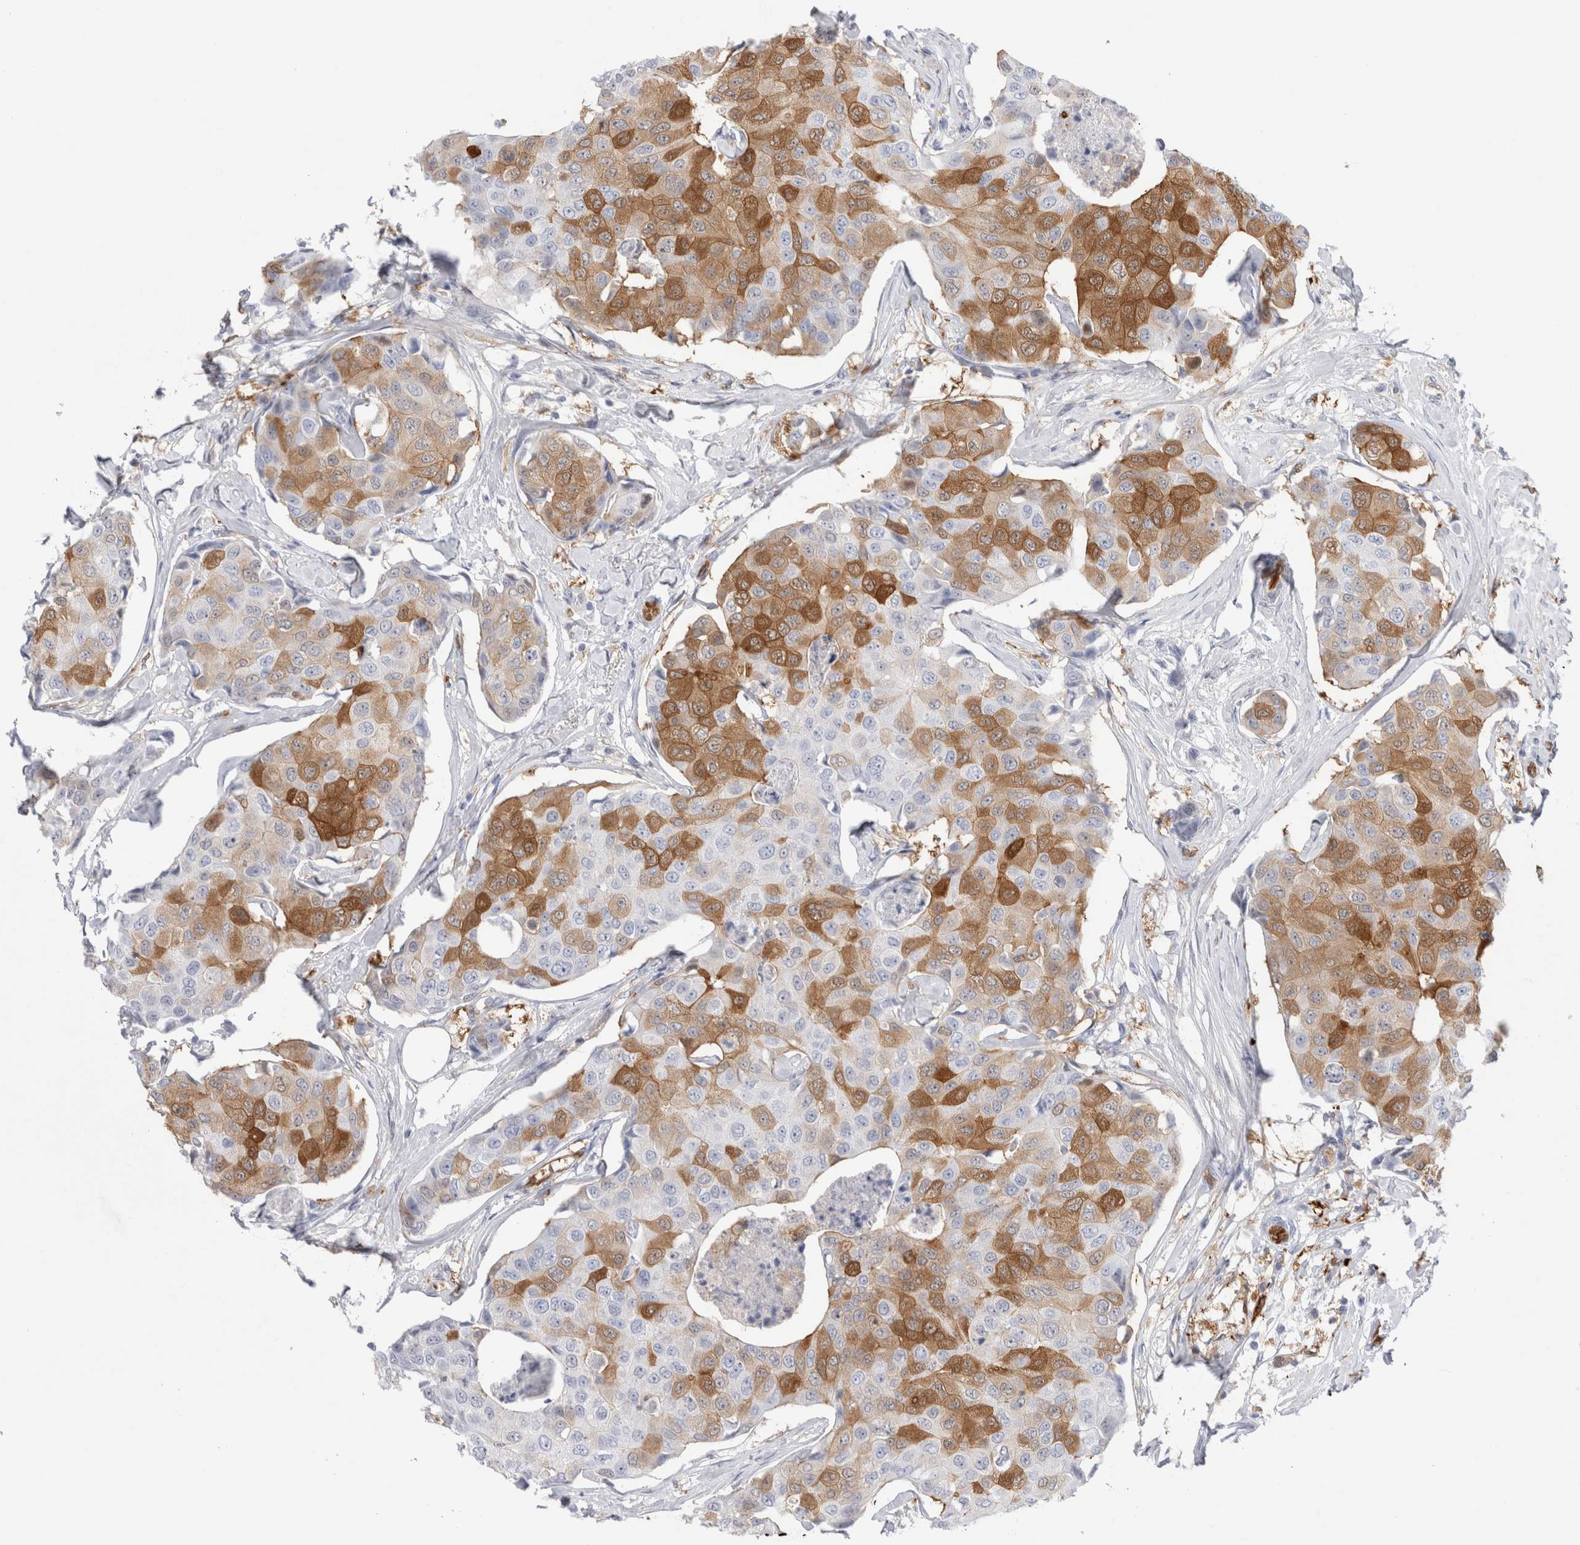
{"staining": {"intensity": "moderate", "quantity": "25%-75%", "location": "cytoplasmic/membranous"}, "tissue": "breast cancer", "cell_type": "Tumor cells", "image_type": "cancer", "snomed": [{"axis": "morphology", "description": "Duct carcinoma"}, {"axis": "topography", "description": "Breast"}], "caption": "Breast cancer (invasive ductal carcinoma) stained with DAB immunohistochemistry (IHC) demonstrates medium levels of moderate cytoplasmic/membranous expression in approximately 25%-75% of tumor cells.", "gene": "NAPEPLD", "patient": {"sex": "female", "age": 80}}